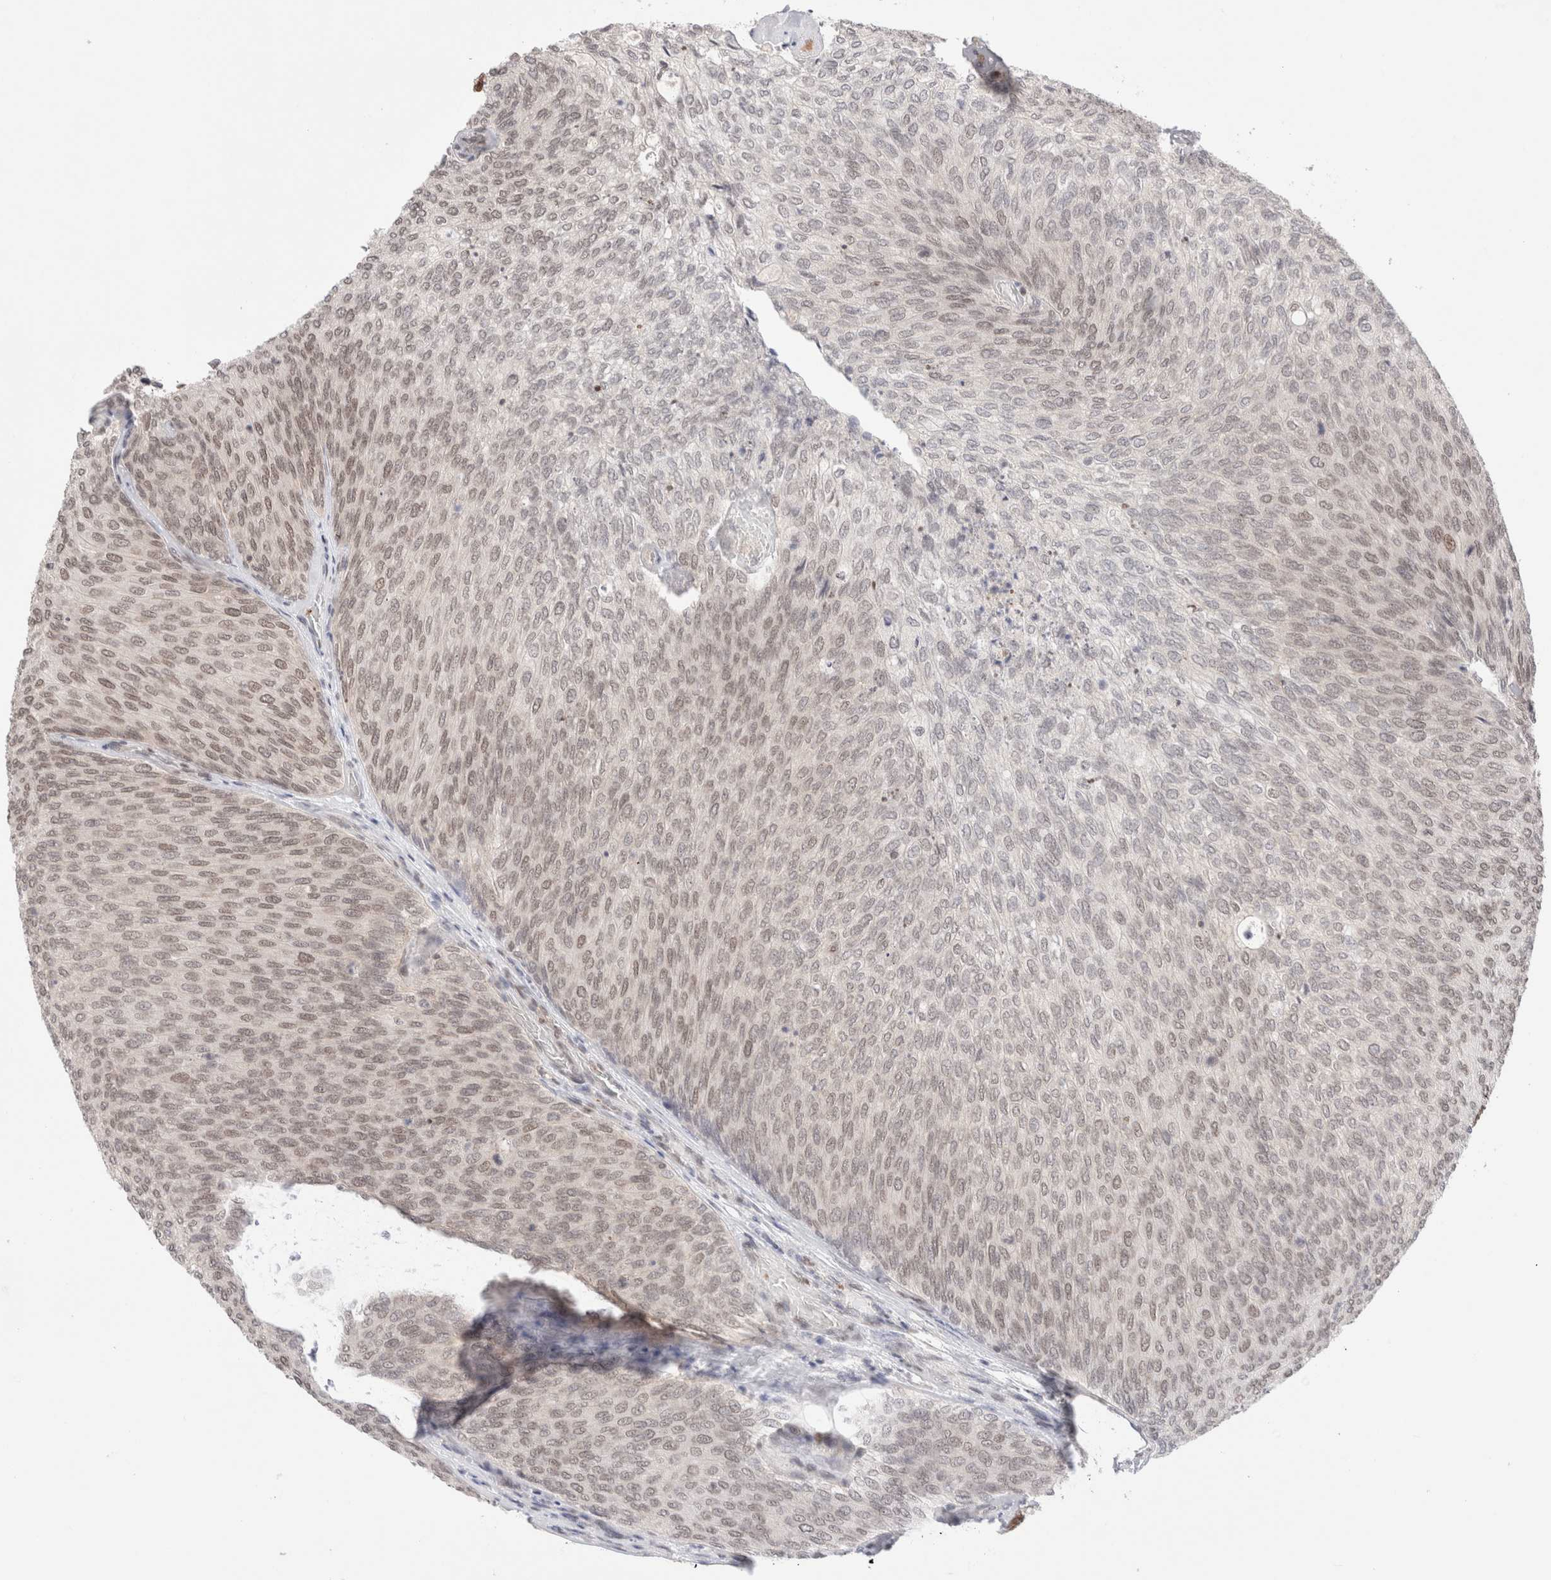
{"staining": {"intensity": "weak", "quantity": ">75%", "location": "nuclear"}, "tissue": "urothelial cancer", "cell_type": "Tumor cells", "image_type": "cancer", "snomed": [{"axis": "morphology", "description": "Urothelial carcinoma, Low grade"}, {"axis": "topography", "description": "Urinary bladder"}], "caption": "Urothelial carcinoma (low-grade) was stained to show a protein in brown. There is low levels of weak nuclear staining in approximately >75% of tumor cells.", "gene": "GATAD2A", "patient": {"sex": "female", "age": 79}}